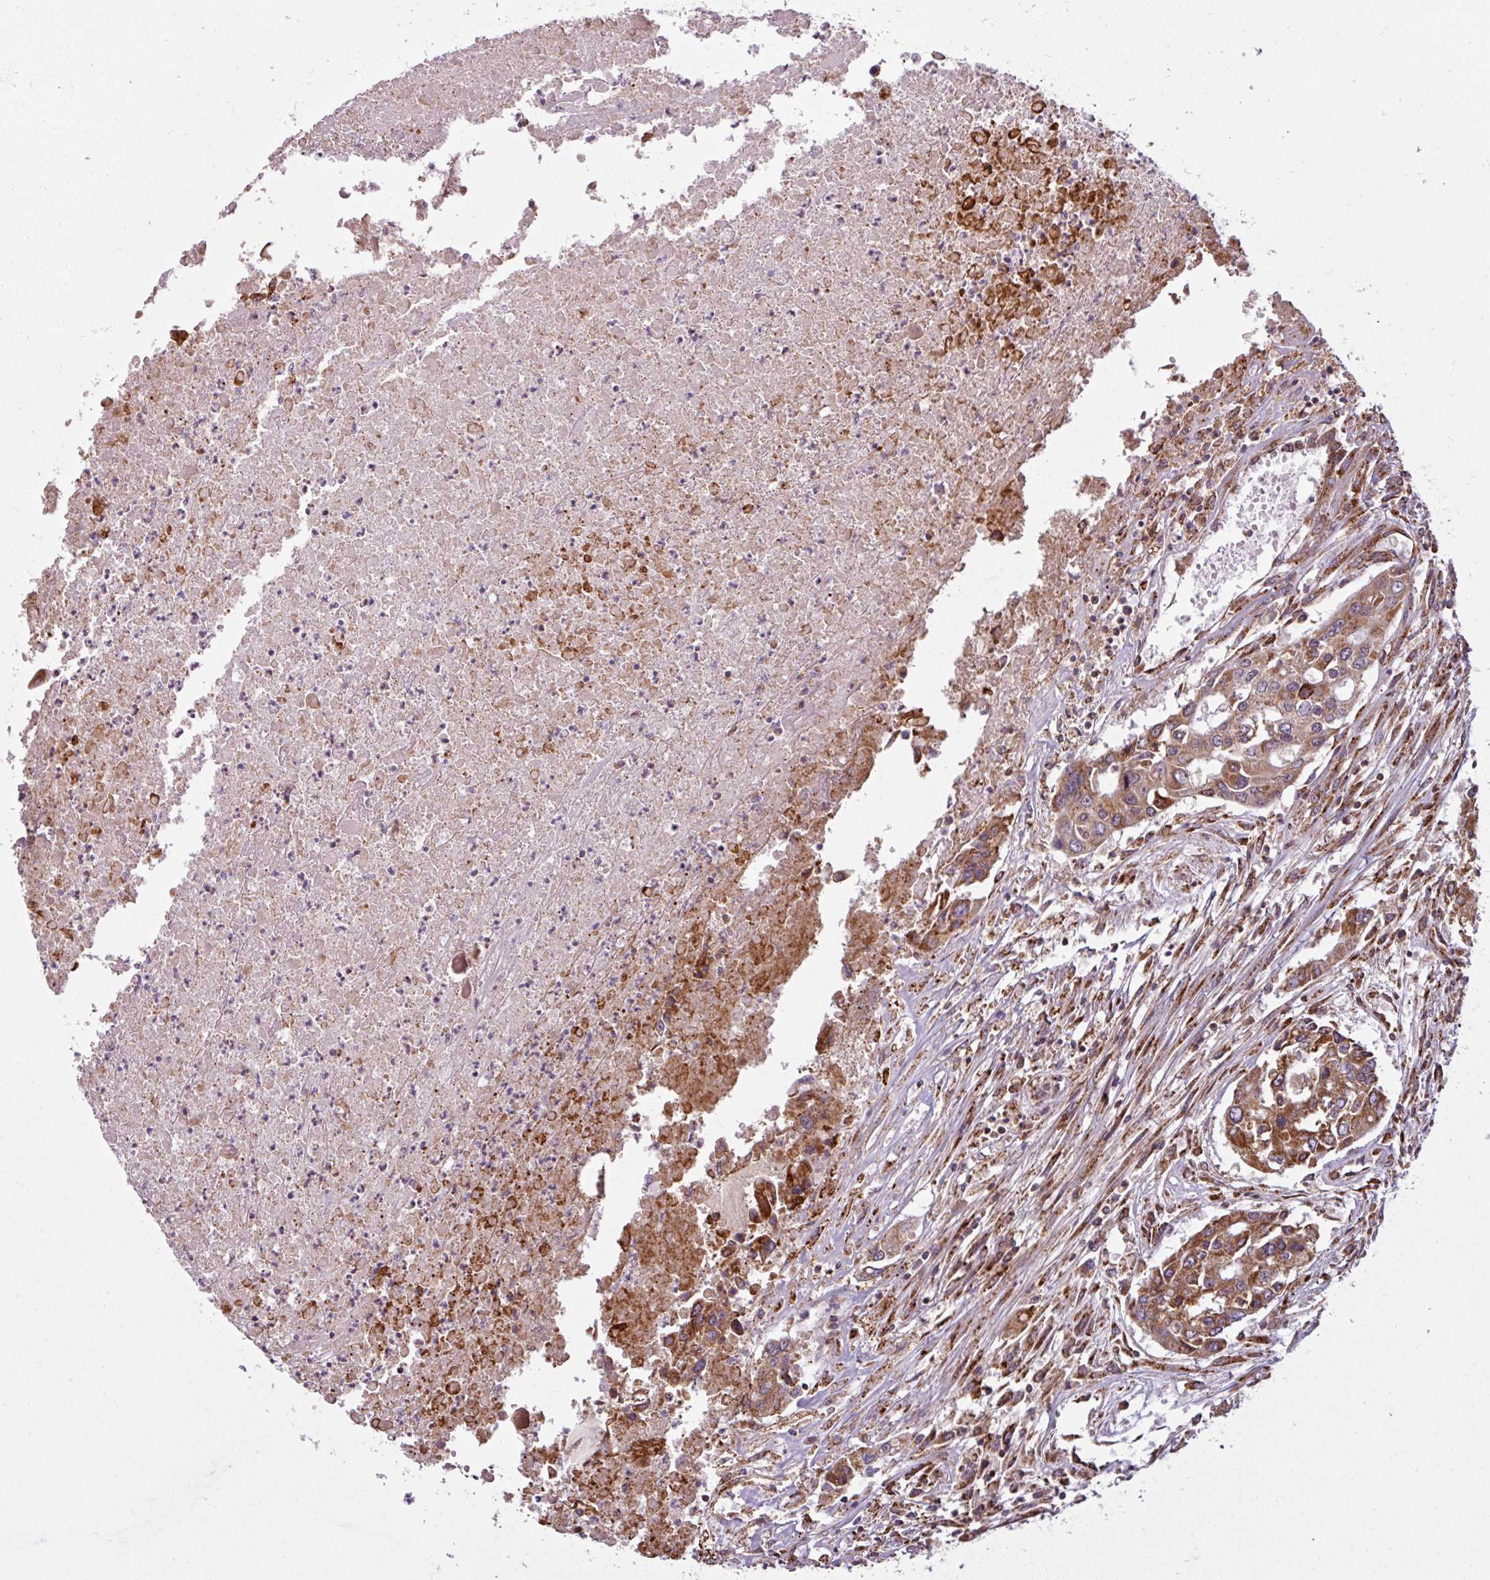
{"staining": {"intensity": "moderate", "quantity": ">75%", "location": "cytoplasmic/membranous"}, "tissue": "colorectal cancer", "cell_type": "Tumor cells", "image_type": "cancer", "snomed": [{"axis": "morphology", "description": "Adenocarcinoma, NOS"}, {"axis": "topography", "description": "Colon"}], "caption": "Protein analysis of adenocarcinoma (colorectal) tissue demonstrates moderate cytoplasmic/membranous expression in about >75% of tumor cells. Ihc stains the protein of interest in brown and the nuclei are stained blue.", "gene": "MAGT1", "patient": {"sex": "male", "age": 77}}